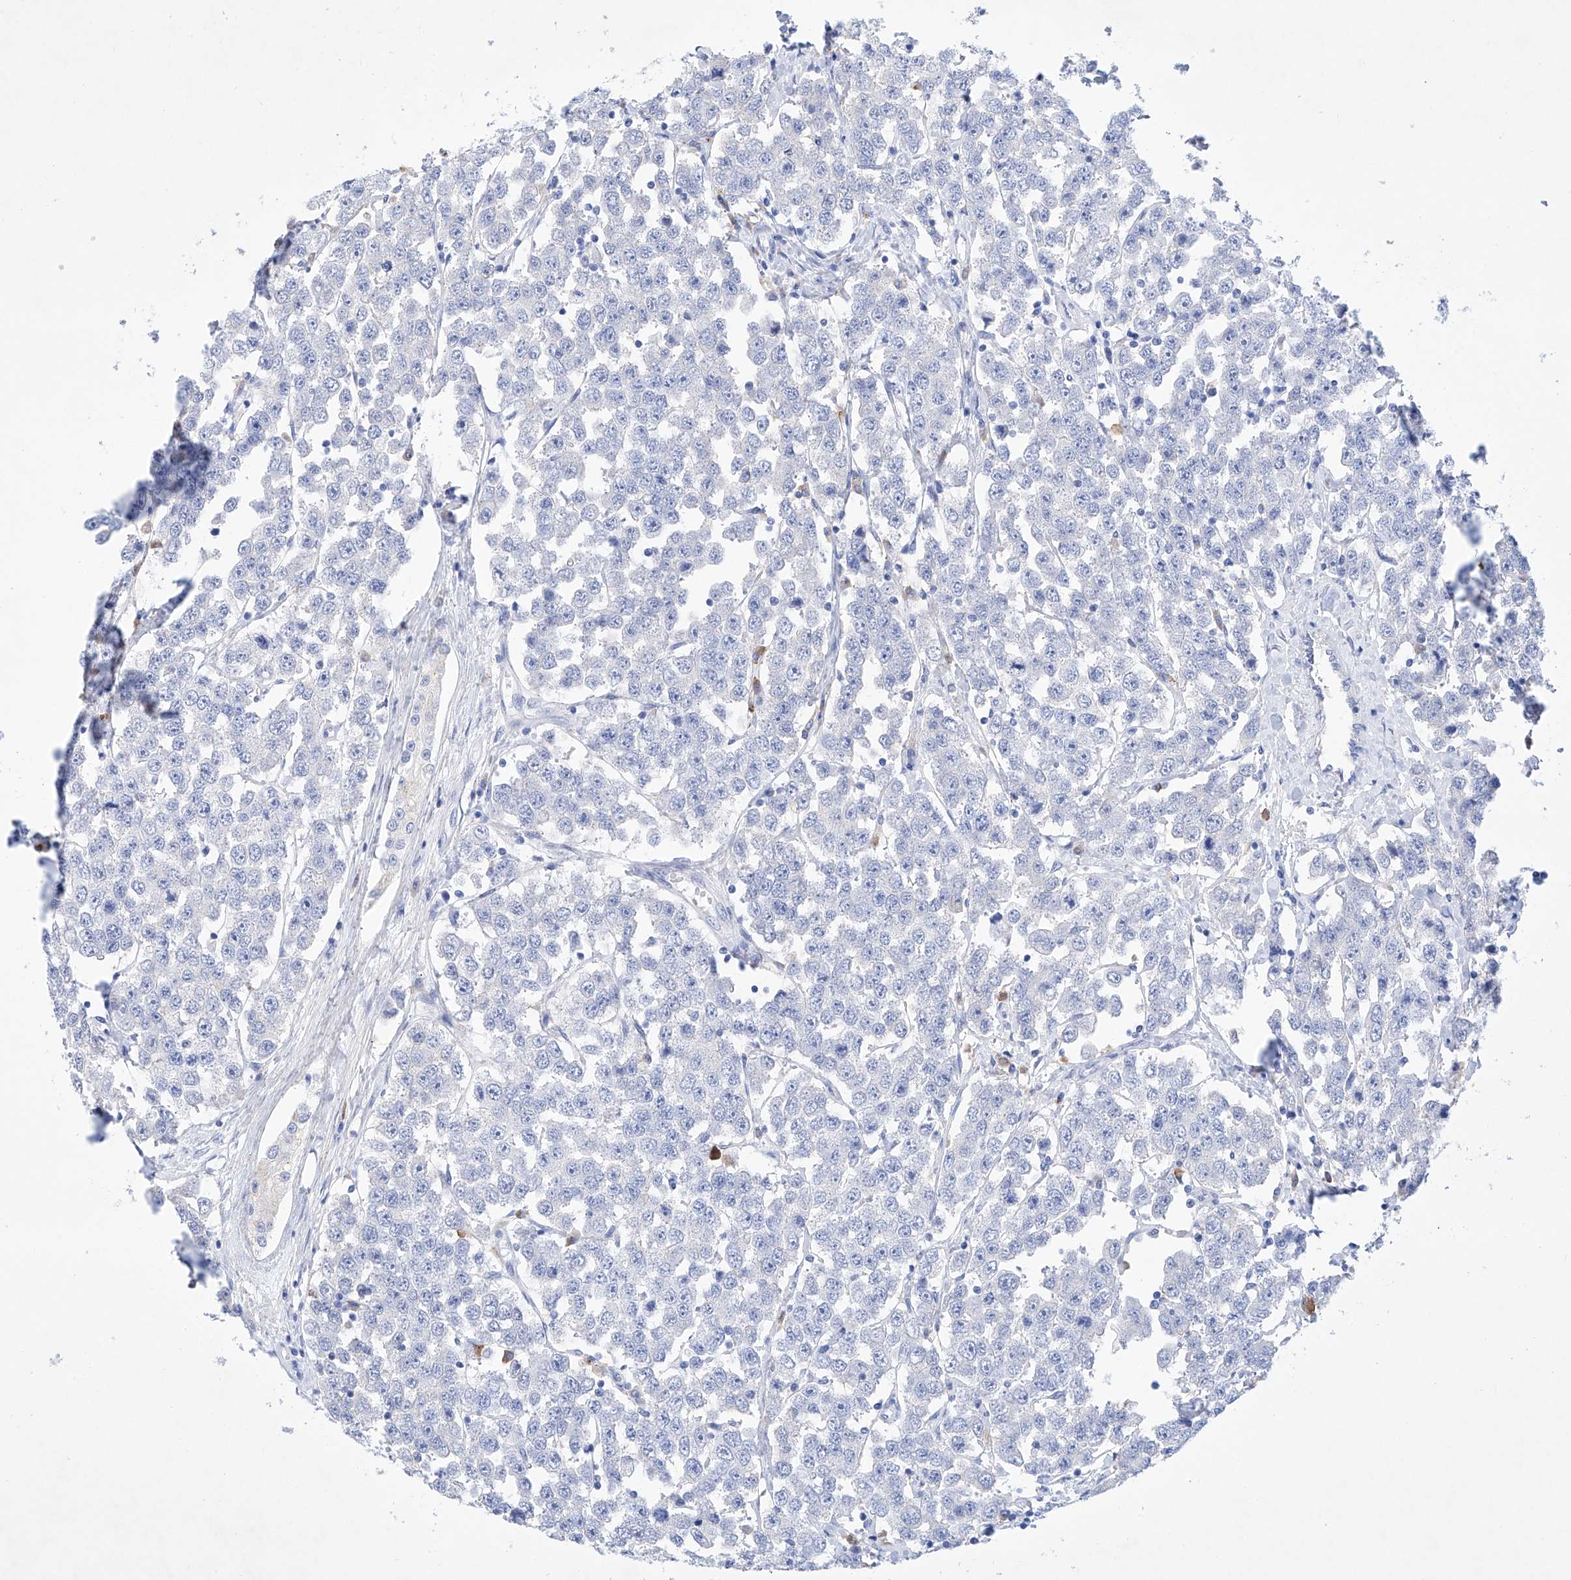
{"staining": {"intensity": "negative", "quantity": "none", "location": "none"}, "tissue": "testis cancer", "cell_type": "Tumor cells", "image_type": "cancer", "snomed": [{"axis": "morphology", "description": "Seminoma, NOS"}, {"axis": "topography", "description": "Testis"}], "caption": "This is an IHC histopathology image of human testis cancer (seminoma). There is no staining in tumor cells.", "gene": "LURAP1", "patient": {"sex": "male", "age": 28}}